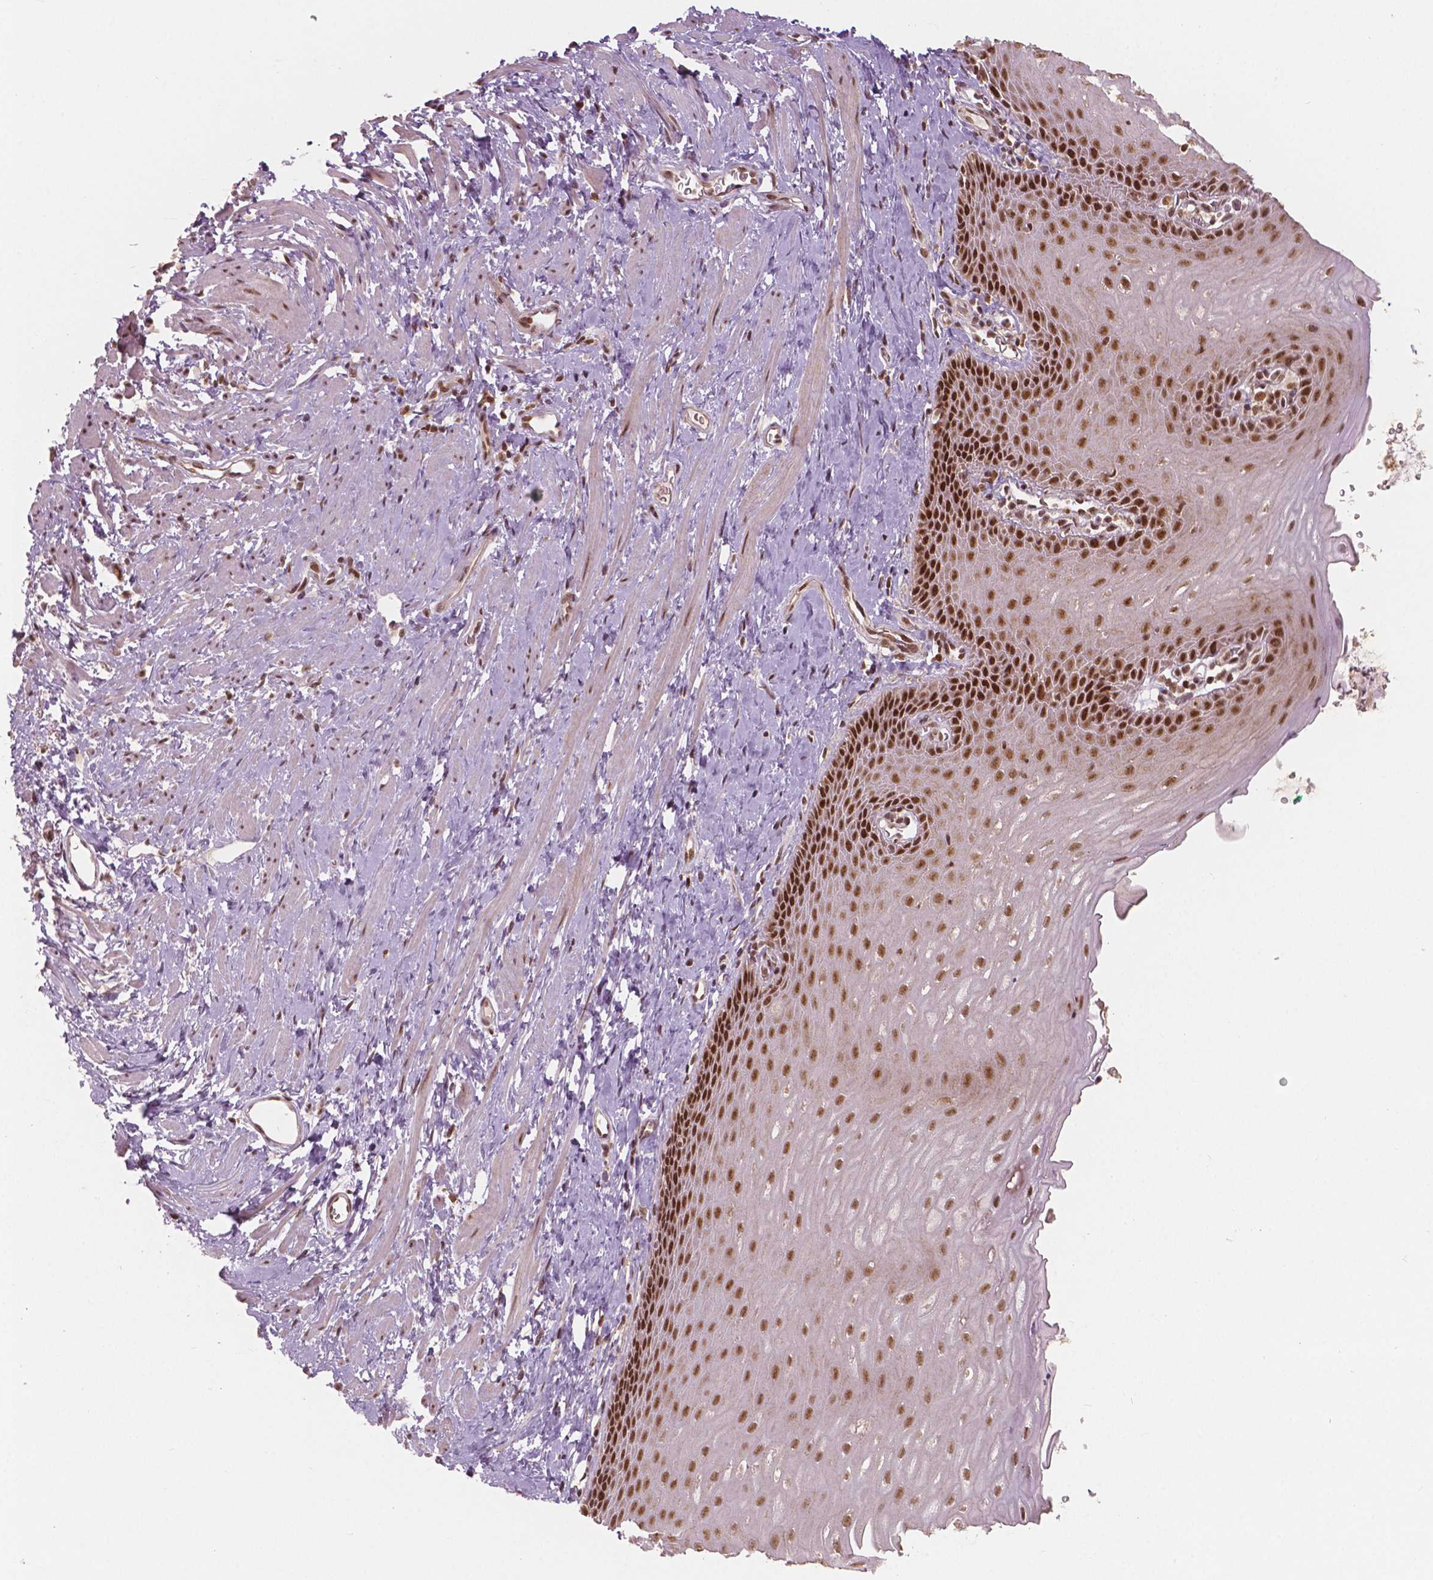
{"staining": {"intensity": "strong", "quantity": ">75%", "location": "nuclear"}, "tissue": "esophagus", "cell_type": "Squamous epithelial cells", "image_type": "normal", "snomed": [{"axis": "morphology", "description": "Normal tissue, NOS"}, {"axis": "topography", "description": "Esophagus"}], "caption": "The histopathology image demonstrates immunohistochemical staining of unremarkable esophagus. There is strong nuclear staining is appreciated in approximately >75% of squamous epithelial cells. (Brightfield microscopy of DAB IHC at high magnification).", "gene": "NSD2", "patient": {"sex": "male", "age": 64}}